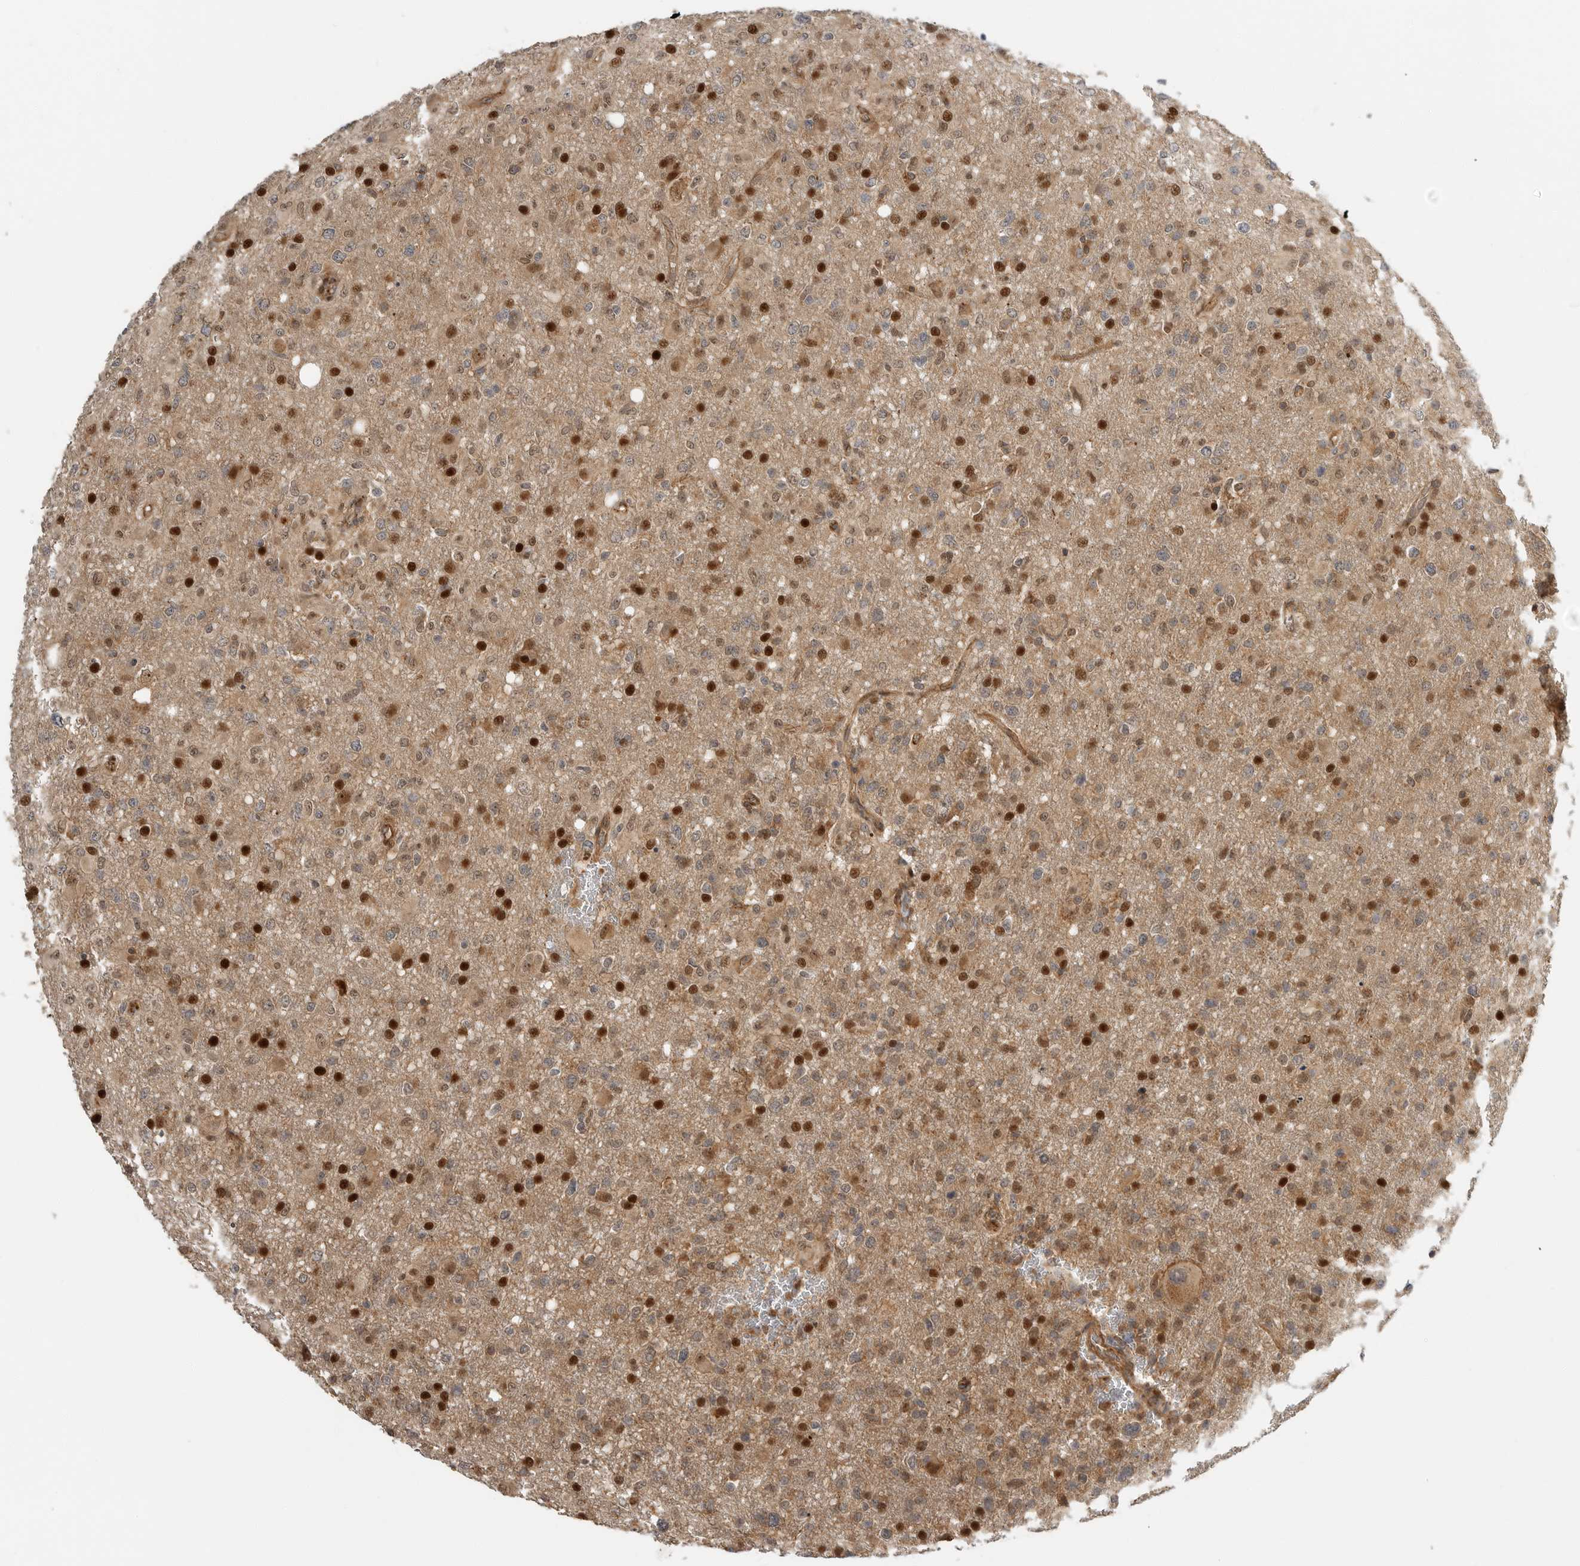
{"staining": {"intensity": "strong", "quantity": "25%-75%", "location": "cytoplasmic/membranous,nuclear"}, "tissue": "glioma", "cell_type": "Tumor cells", "image_type": "cancer", "snomed": [{"axis": "morphology", "description": "Glioma, malignant, High grade"}, {"axis": "topography", "description": "Brain"}], "caption": "Protein staining of glioma tissue demonstrates strong cytoplasmic/membranous and nuclear positivity in approximately 25%-75% of tumor cells. (Brightfield microscopy of DAB IHC at high magnification).", "gene": "STRAP", "patient": {"sex": "female", "age": 57}}